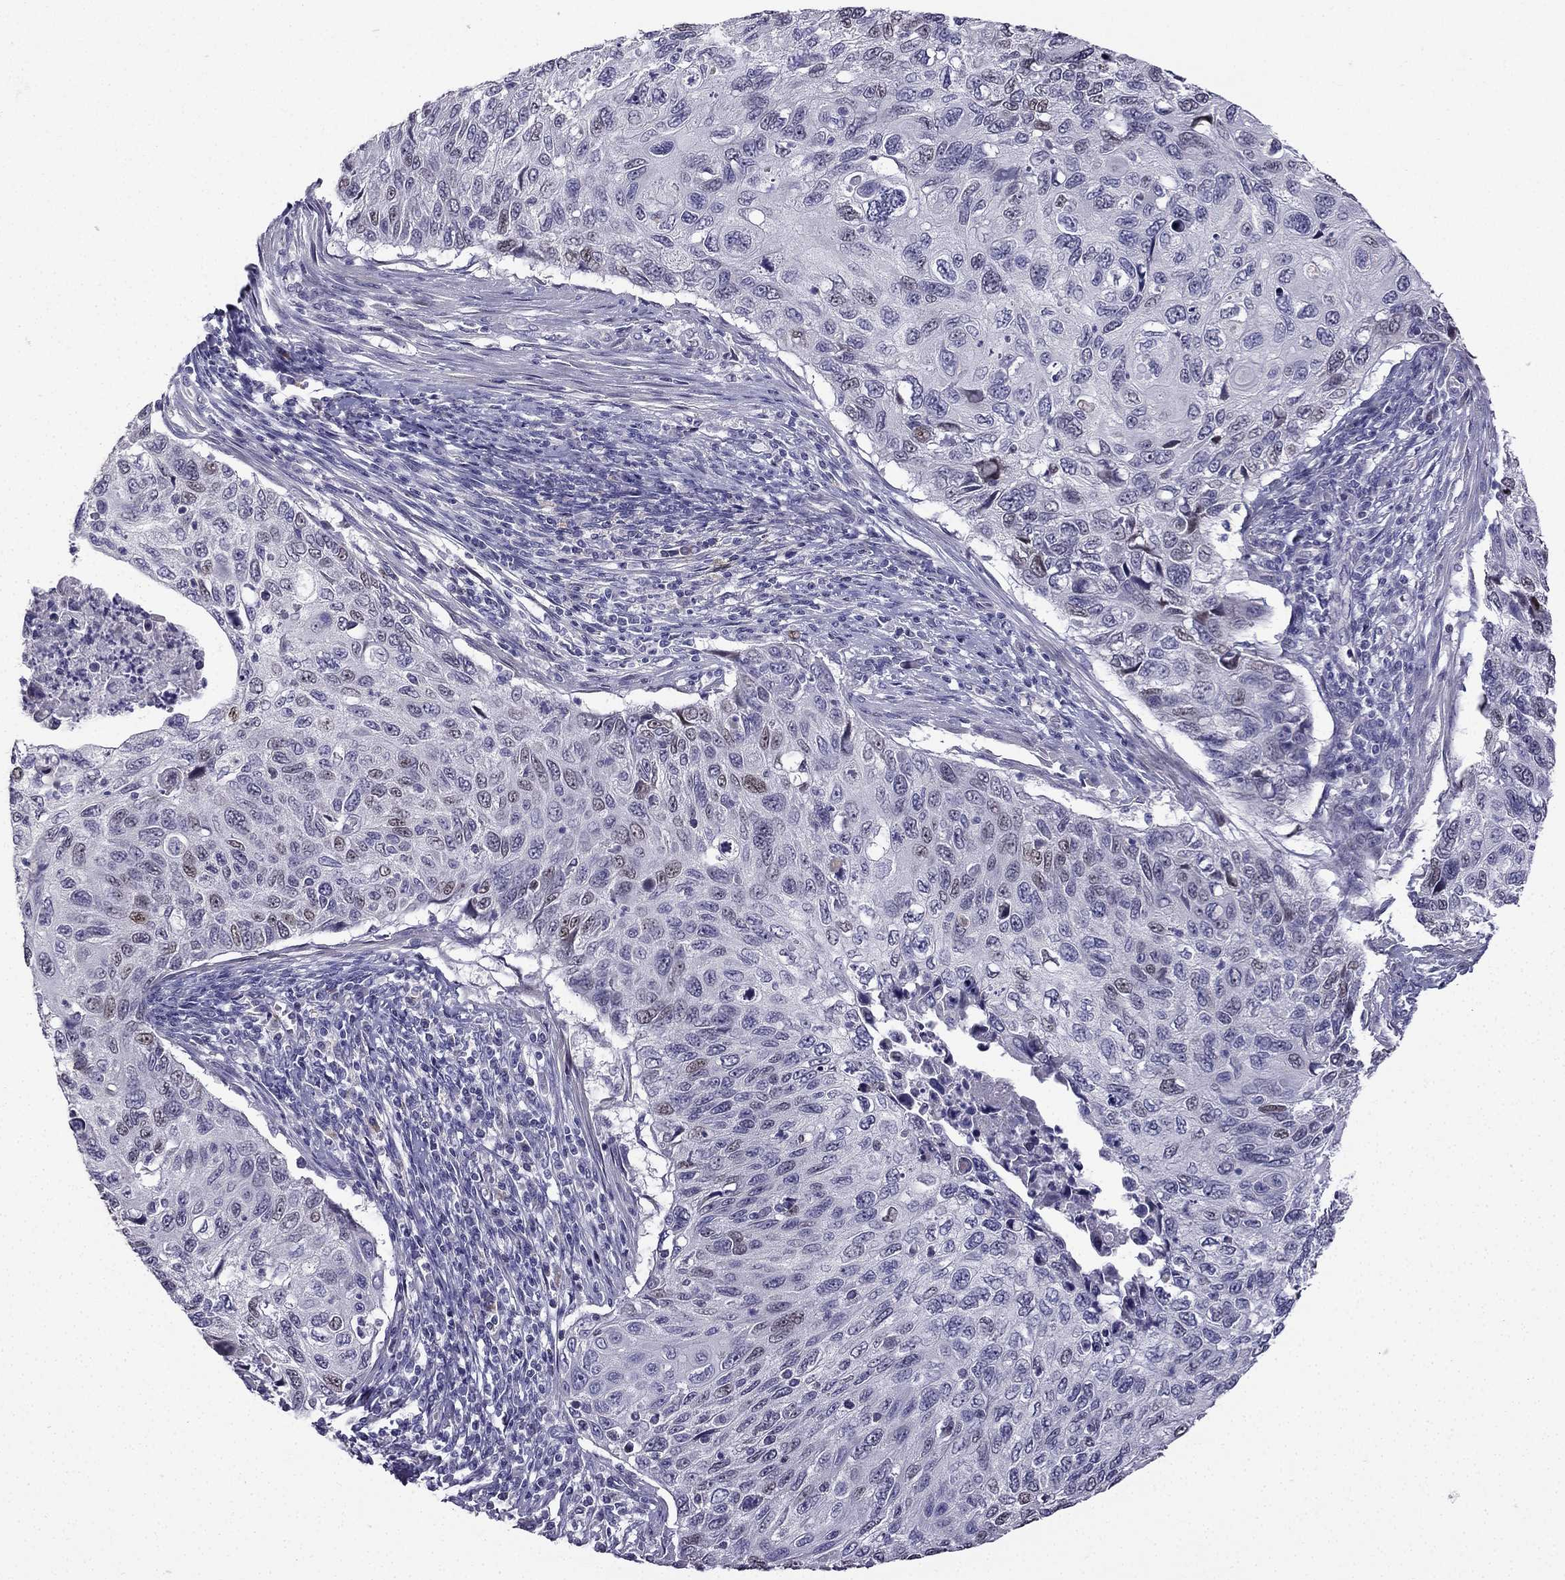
{"staining": {"intensity": "weak", "quantity": "<25%", "location": "nuclear"}, "tissue": "cervical cancer", "cell_type": "Tumor cells", "image_type": "cancer", "snomed": [{"axis": "morphology", "description": "Squamous cell carcinoma, NOS"}, {"axis": "topography", "description": "Cervix"}], "caption": "The histopathology image shows no staining of tumor cells in cervical squamous cell carcinoma.", "gene": "UHRF1", "patient": {"sex": "female", "age": 70}}